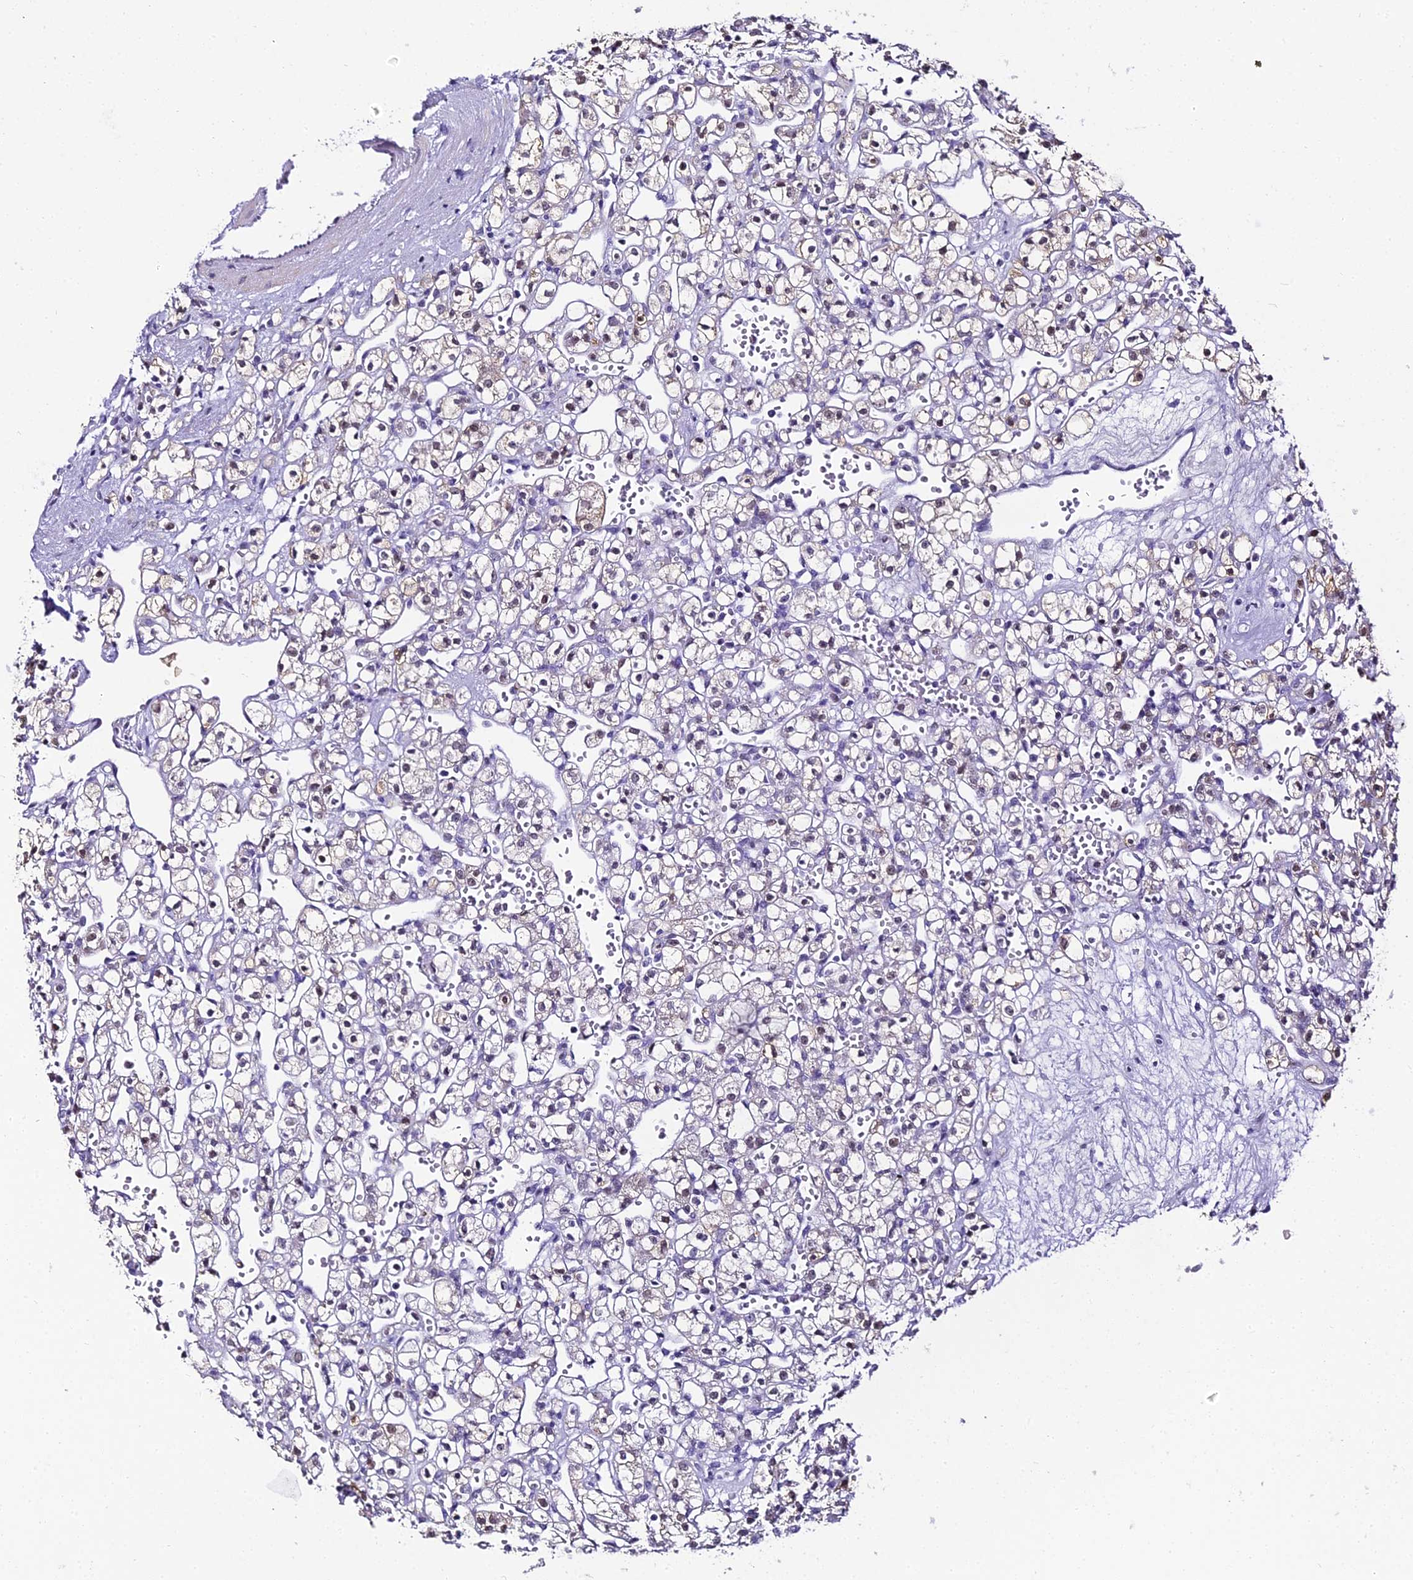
{"staining": {"intensity": "weak", "quantity": "25%-75%", "location": "nuclear"}, "tissue": "renal cancer", "cell_type": "Tumor cells", "image_type": "cancer", "snomed": [{"axis": "morphology", "description": "Adenocarcinoma, NOS"}, {"axis": "topography", "description": "Kidney"}], "caption": "Tumor cells demonstrate low levels of weak nuclear expression in approximately 25%-75% of cells in human adenocarcinoma (renal).", "gene": "ABHD14A-ACY1", "patient": {"sex": "female", "age": 59}}